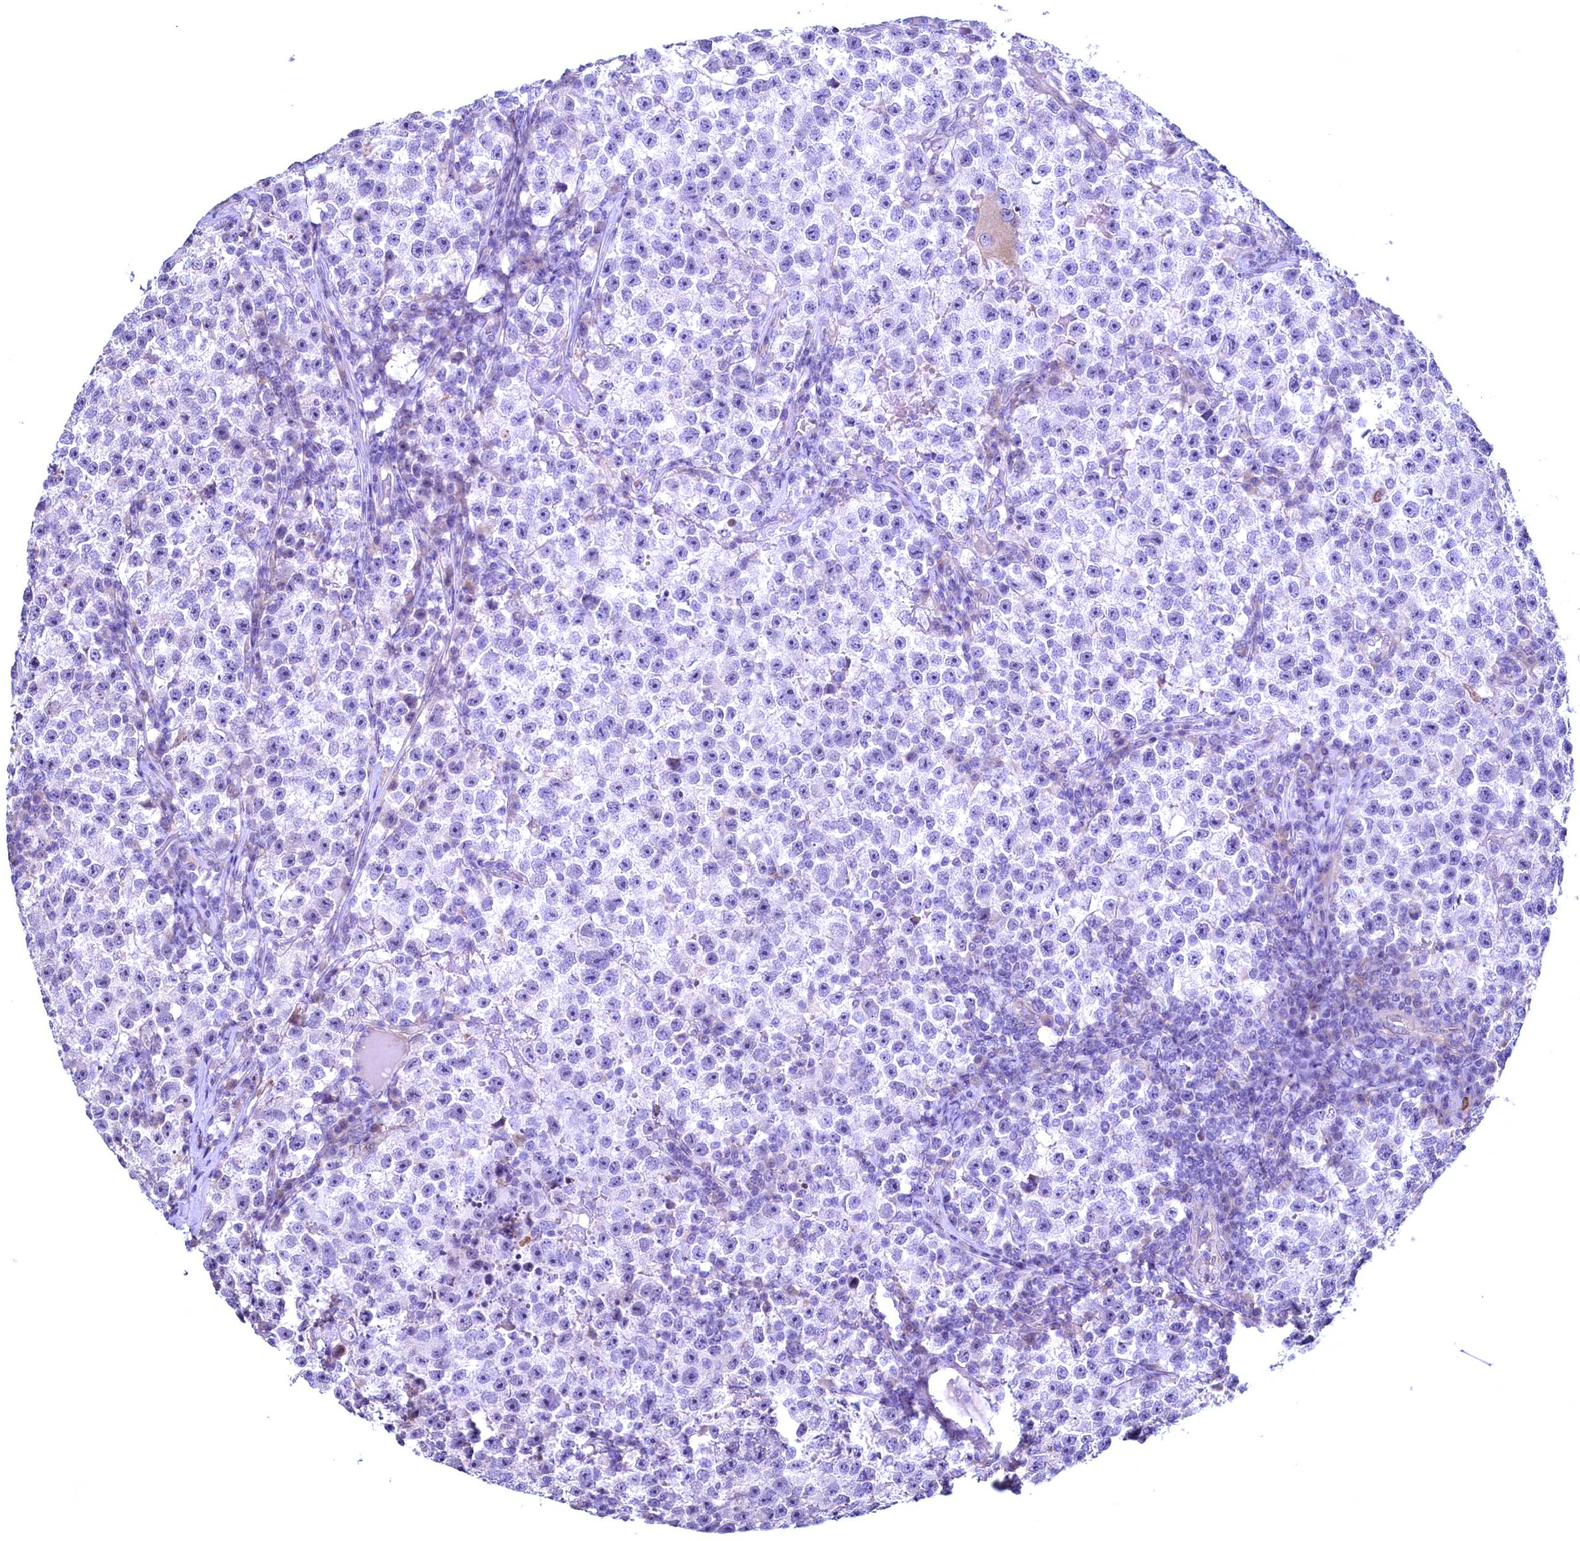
{"staining": {"intensity": "negative", "quantity": "none", "location": "none"}, "tissue": "testis cancer", "cell_type": "Tumor cells", "image_type": "cancer", "snomed": [{"axis": "morphology", "description": "Seminoma, NOS"}, {"axis": "topography", "description": "Testis"}], "caption": "Immunohistochemistry of human seminoma (testis) demonstrates no positivity in tumor cells.", "gene": "MAP1LC3A", "patient": {"sex": "male", "age": 22}}